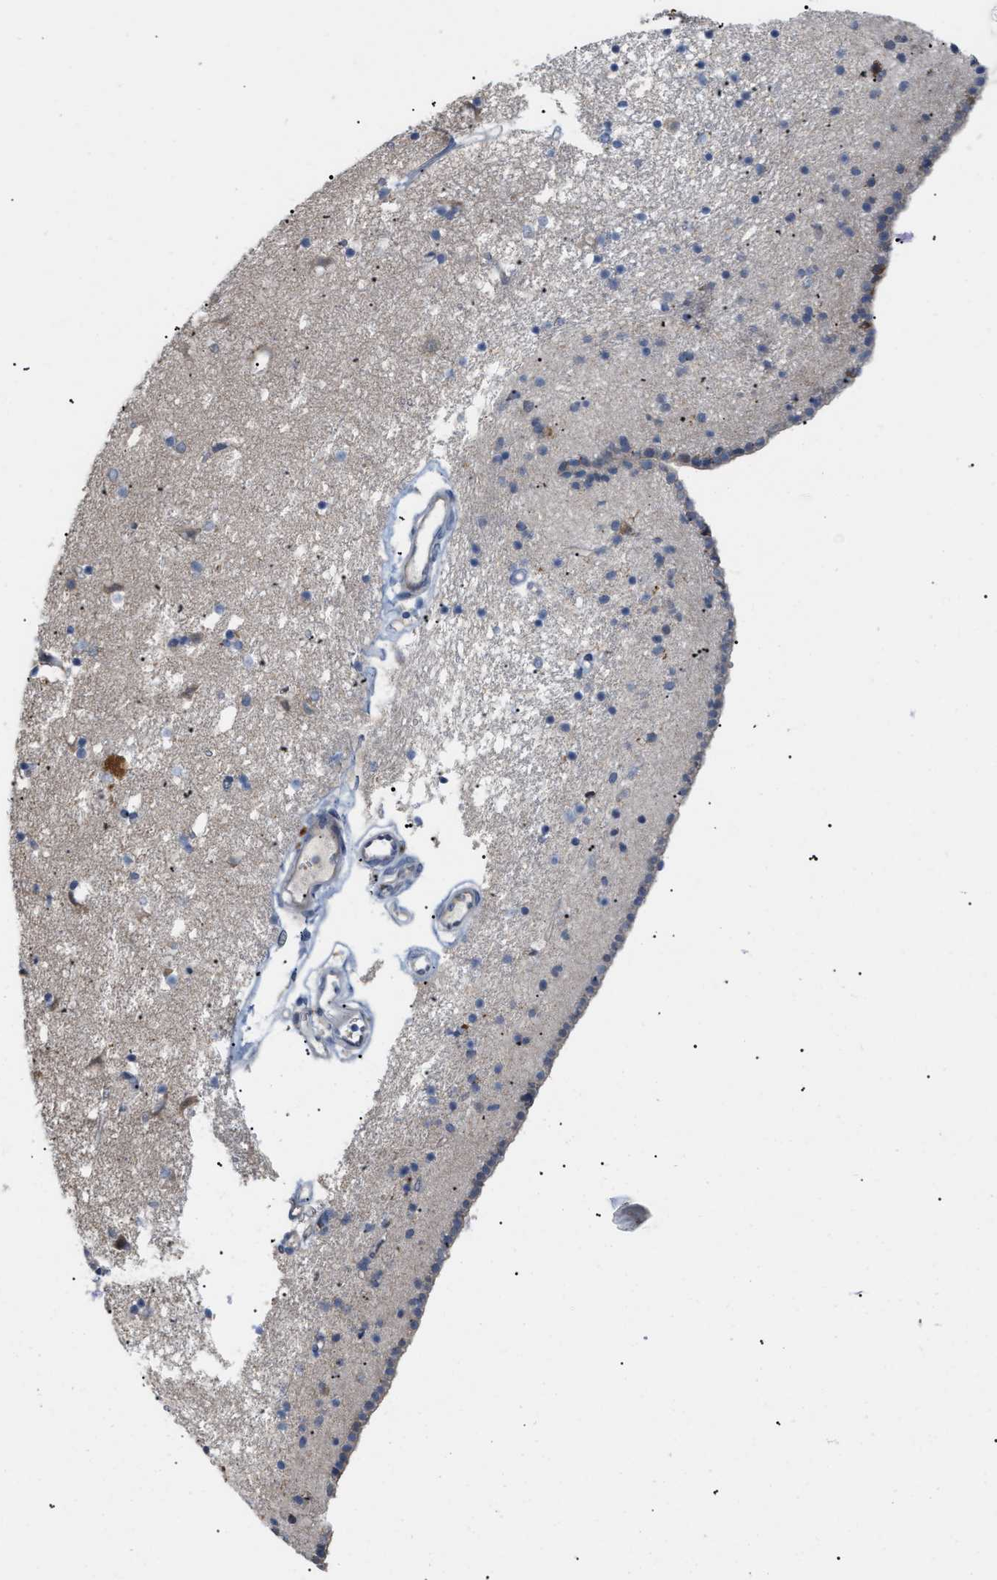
{"staining": {"intensity": "moderate", "quantity": "<25%", "location": "cytoplasmic/membranous"}, "tissue": "caudate", "cell_type": "Glial cells", "image_type": "normal", "snomed": [{"axis": "morphology", "description": "Normal tissue, NOS"}, {"axis": "topography", "description": "Lateral ventricle wall"}], "caption": "Approximately <25% of glial cells in unremarkable caudate demonstrate moderate cytoplasmic/membranous protein staining as visualized by brown immunohistochemical staining.", "gene": "CSNK1A1", "patient": {"sex": "male", "age": 45}}